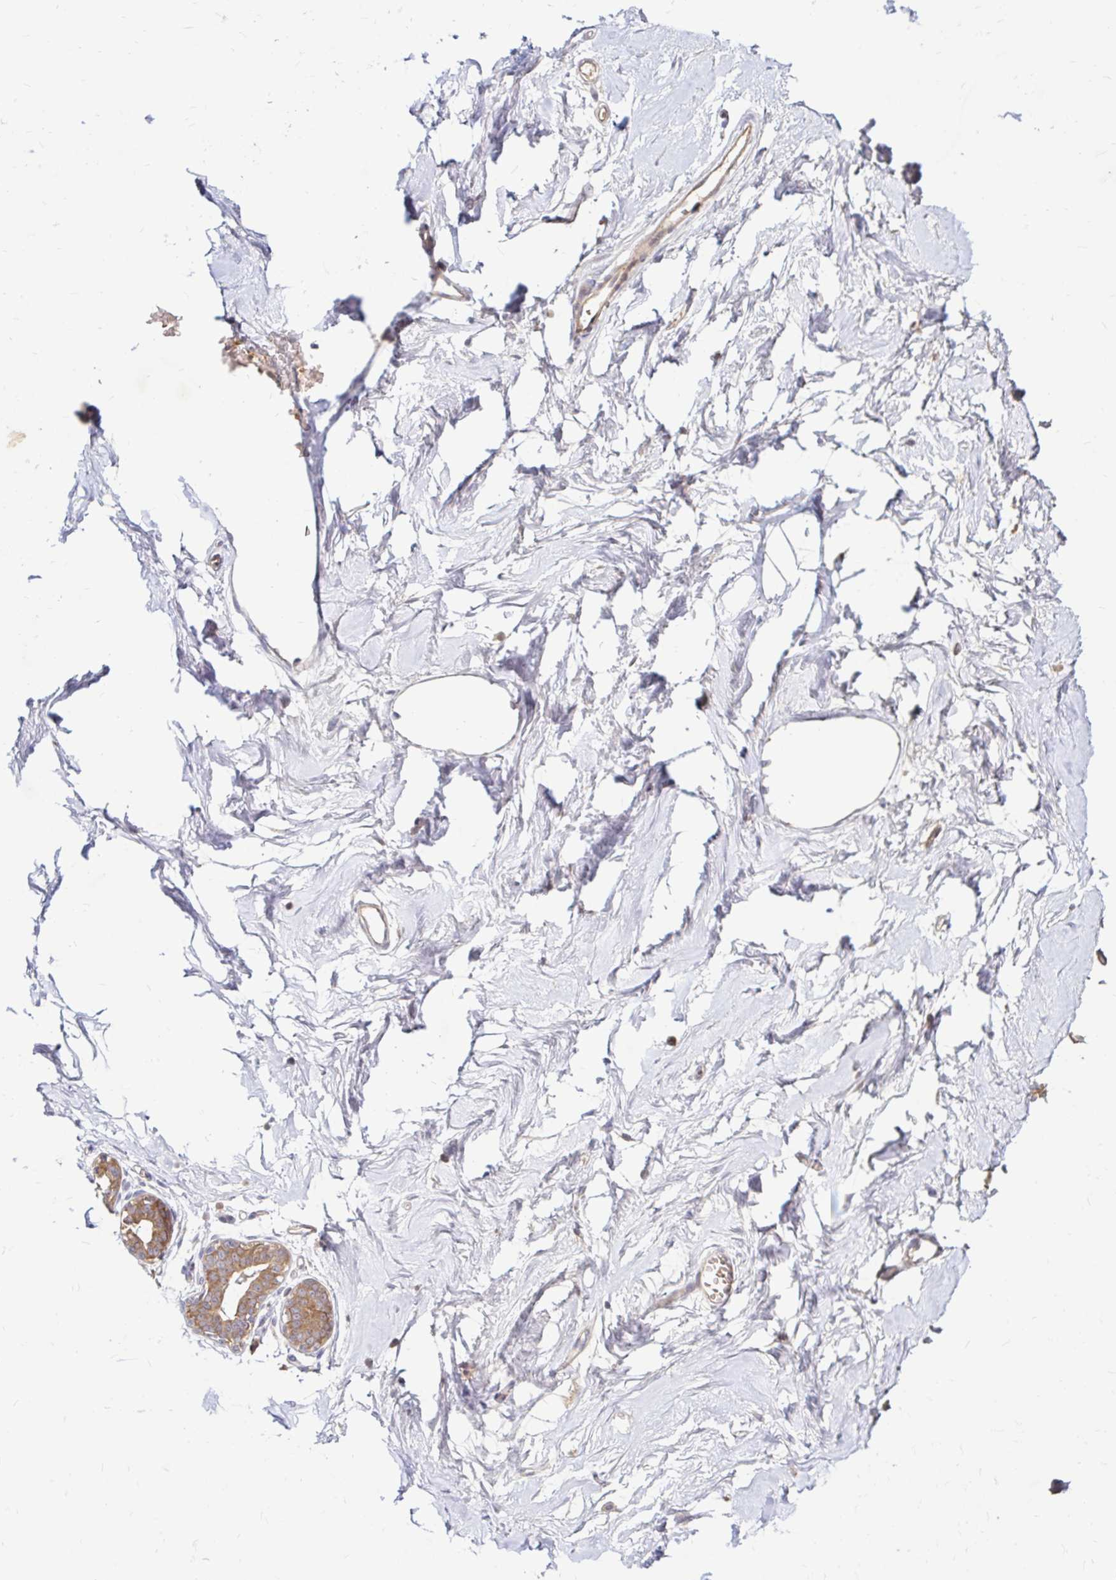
{"staining": {"intensity": "negative", "quantity": "none", "location": "none"}, "tissue": "breast", "cell_type": "Adipocytes", "image_type": "normal", "snomed": [{"axis": "morphology", "description": "Normal tissue, NOS"}, {"axis": "topography", "description": "Breast"}], "caption": "Breast stained for a protein using IHC demonstrates no staining adipocytes.", "gene": "ARHGEF37", "patient": {"sex": "female", "age": 45}}